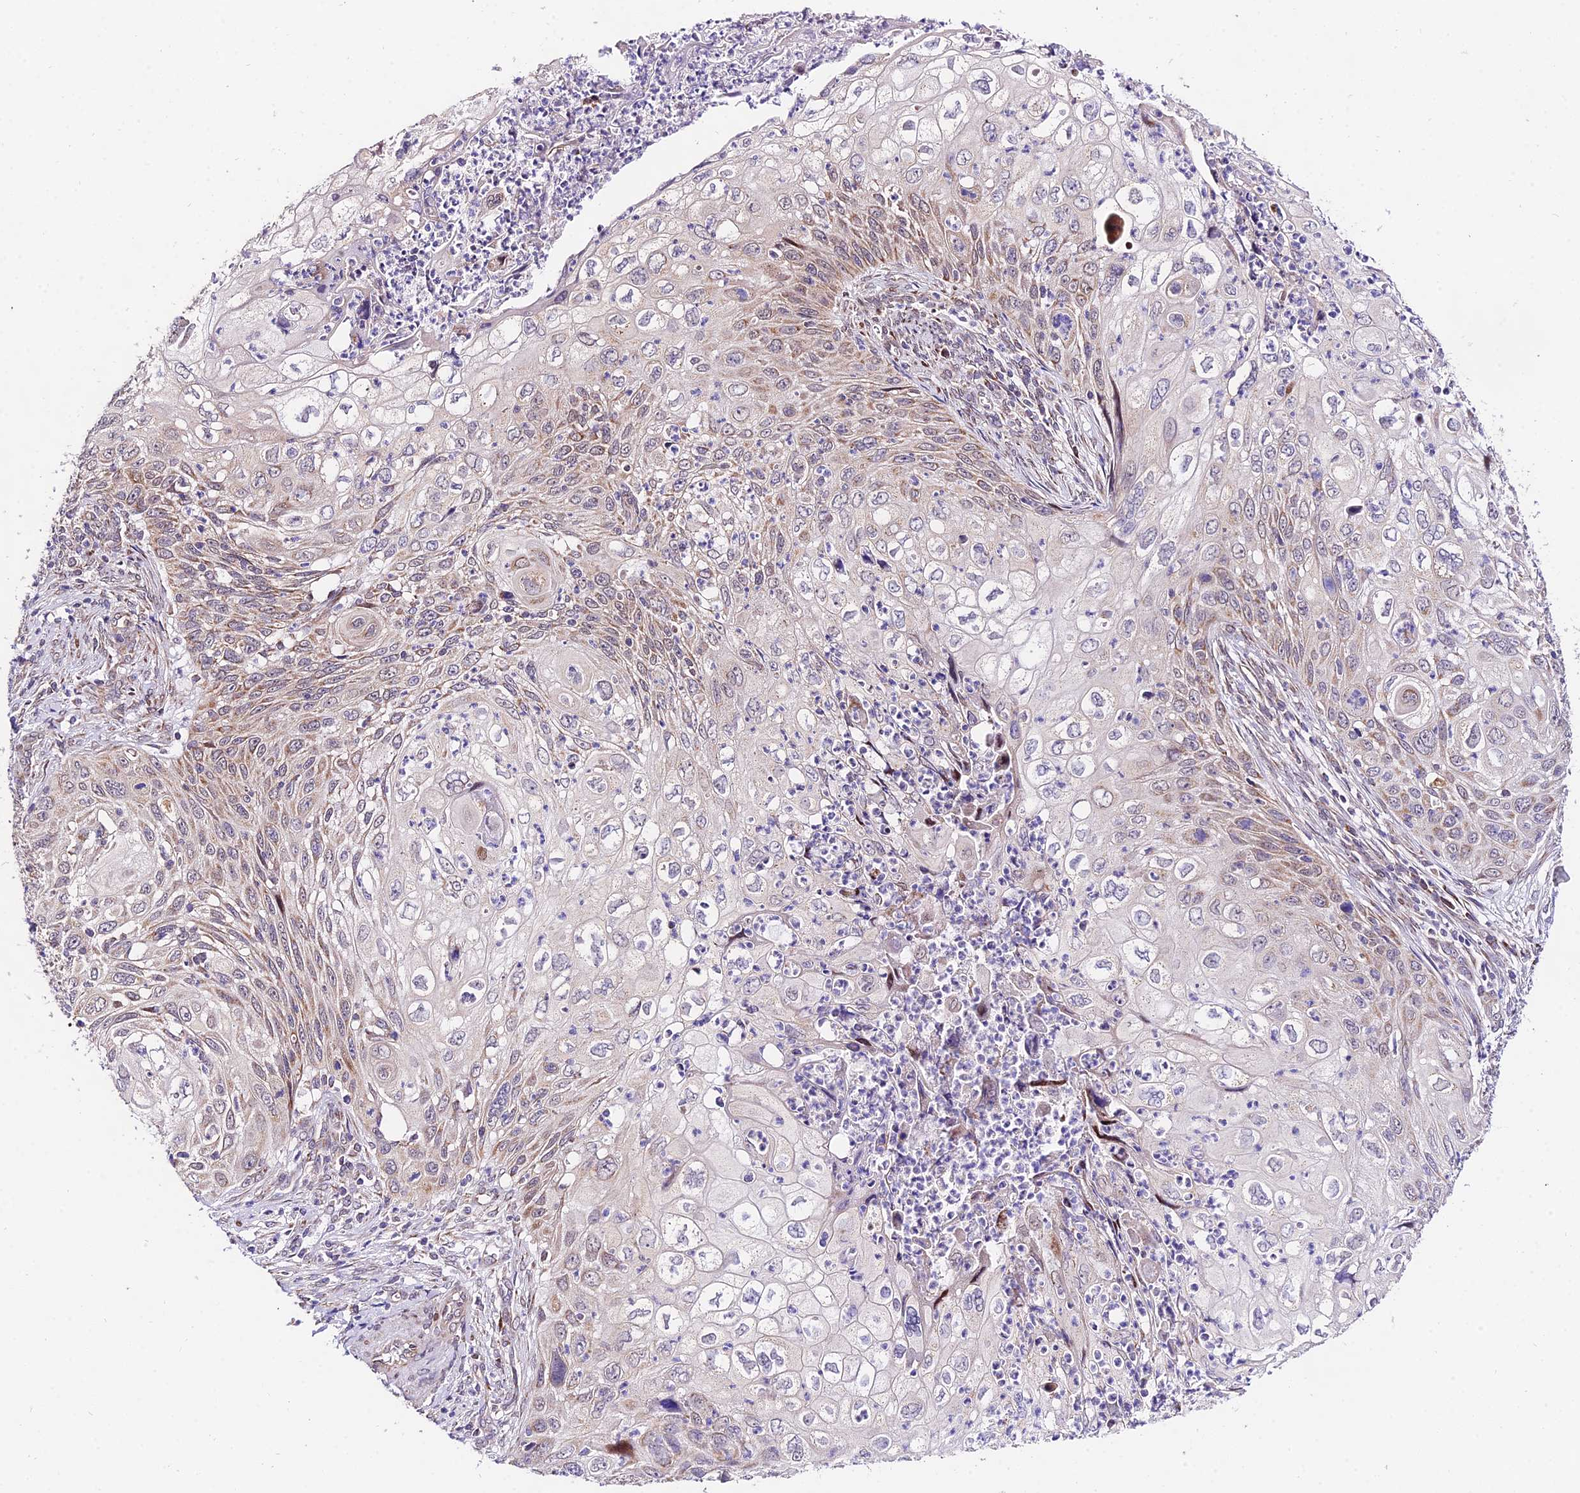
{"staining": {"intensity": "weak", "quantity": ">75%", "location": "cytoplasmic/membranous"}, "tissue": "cervical cancer", "cell_type": "Tumor cells", "image_type": "cancer", "snomed": [{"axis": "morphology", "description": "Squamous cell carcinoma, NOS"}, {"axis": "topography", "description": "Cervix"}], "caption": "A photomicrograph showing weak cytoplasmic/membranous positivity in about >75% of tumor cells in cervical cancer, as visualized by brown immunohistochemical staining.", "gene": "ATP5PB", "patient": {"sex": "female", "age": 70}}